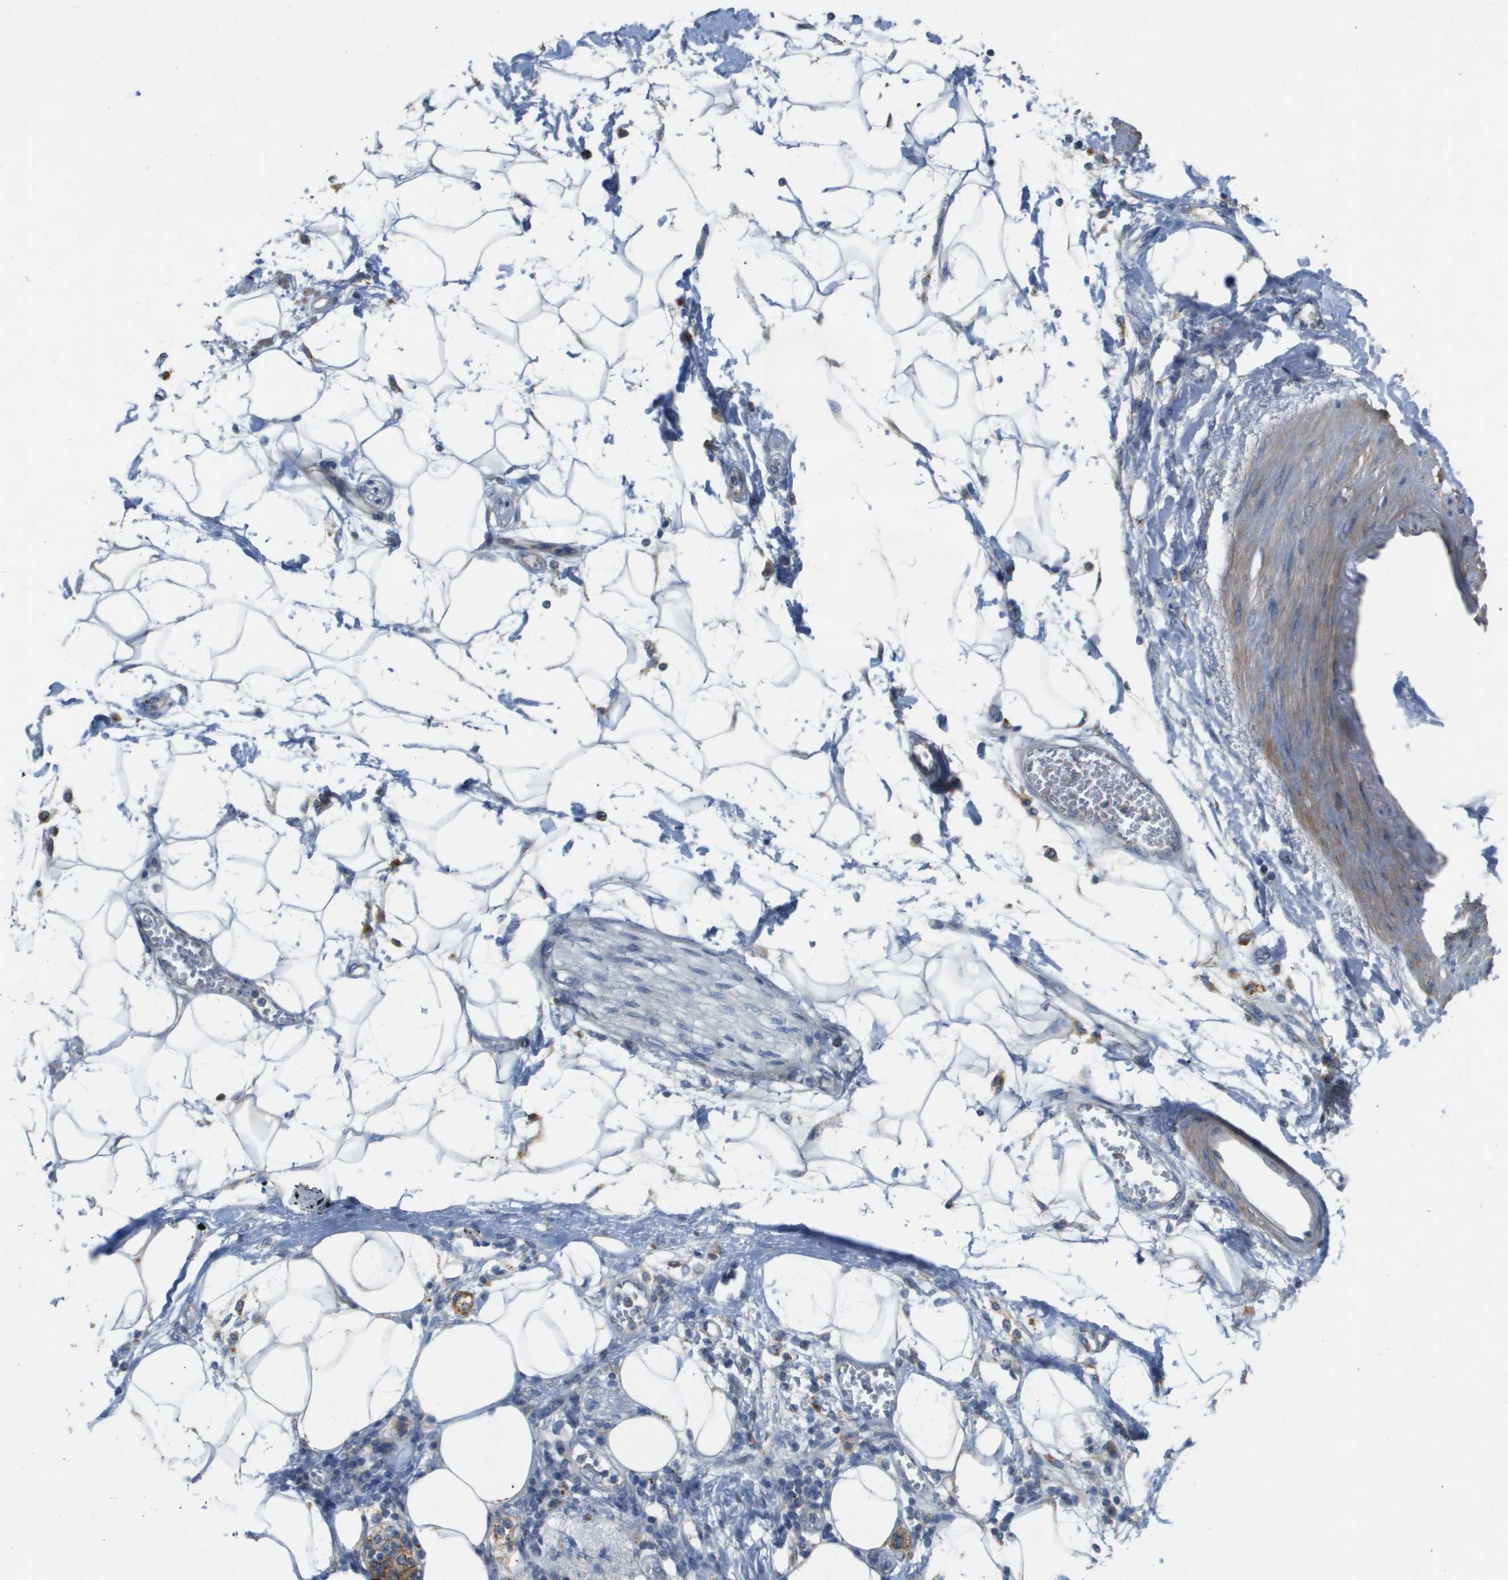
{"staining": {"intensity": "negative", "quantity": "none", "location": "none"}, "tissue": "adipose tissue", "cell_type": "Adipocytes", "image_type": "normal", "snomed": [{"axis": "morphology", "description": "Normal tissue, NOS"}, {"axis": "morphology", "description": "Adenocarcinoma, NOS"}, {"axis": "topography", "description": "Duodenum"}, {"axis": "topography", "description": "Peripheral nerve tissue"}], "caption": "Immunohistochemical staining of benign adipose tissue reveals no significant positivity in adipocytes.", "gene": "B3GNT5", "patient": {"sex": "female", "age": 60}}